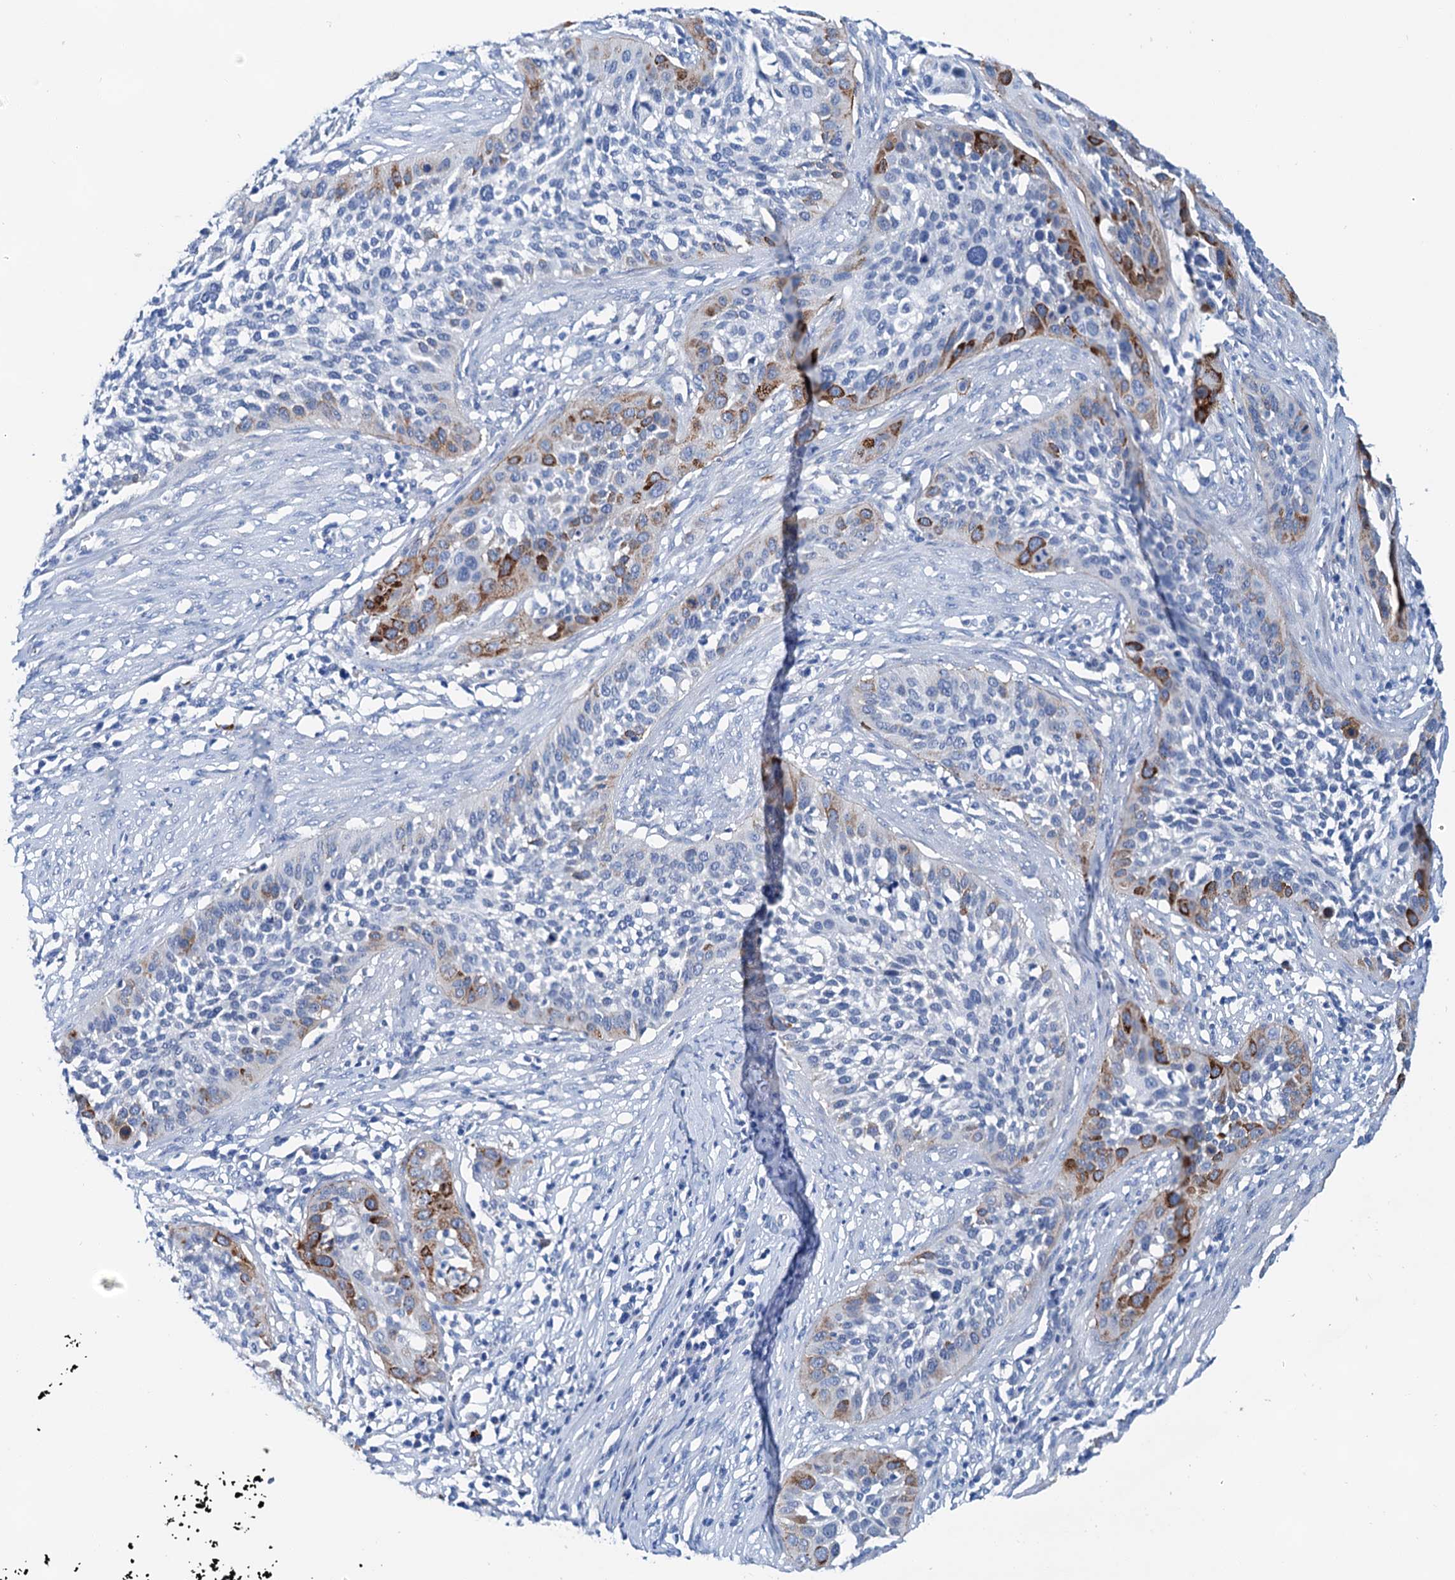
{"staining": {"intensity": "strong", "quantity": "<25%", "location": "cytoplasmic/membranous"}, "tissue": "cervical cancer", "cell_type": "Tumor cells", "image_type": "cancer", "snomed": [{"axis": "morphology", "description": "Squamous cell carcinoma, NOS"}, {"axis": "topography", "description": "Cervix"}], "caption": "A micrograph showing strong cytoplasmic/membranous expression in approximately <25% of tumor cells in cervical squamous cell carcinoma, as visualized by brown immunohistochemical staining.", "gene": "KNDC1", "patient": {"sex": "female", "age": 34}}